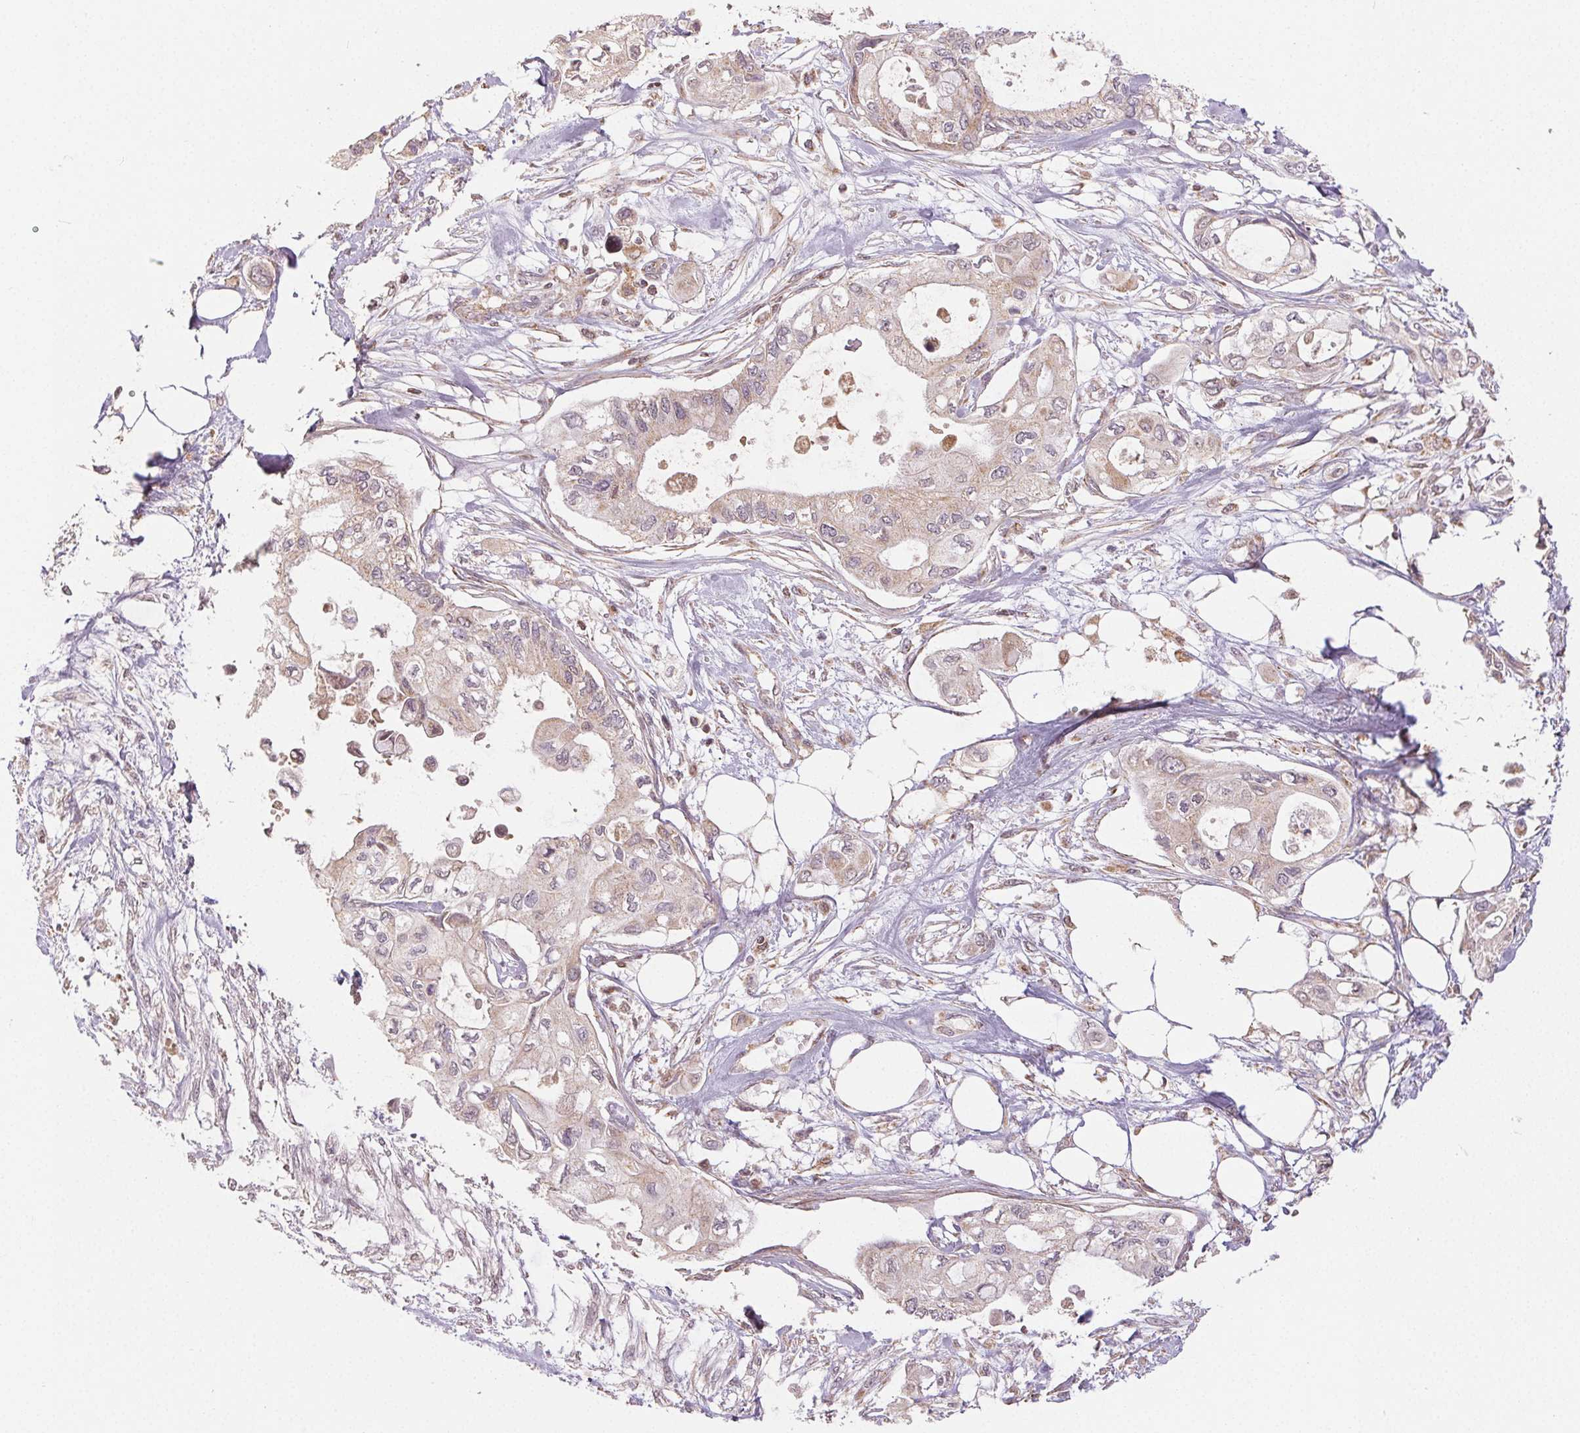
{"staining": {"intensity": "weak", "quantity": "25%-75%", "location": "cytoplasmic/membranous"}, "tissue": "pancreatic cancer", "cell_type": "Tumor cells", "image_type": "cancer", "snomed": [{"axis": "morphology", "description": "Adenocarcinoma, NOS"}, {"axis": "topography", "description": "Pancreas"}], "caption": "Protein expression analysis of adenocarcinoma (pancreatic) displays weak cytoplasmic/membranous staining in about 25%-75% of tumor cells.", "gene": "CLASP1", "patient": {"sex": "female", "age": 63}}